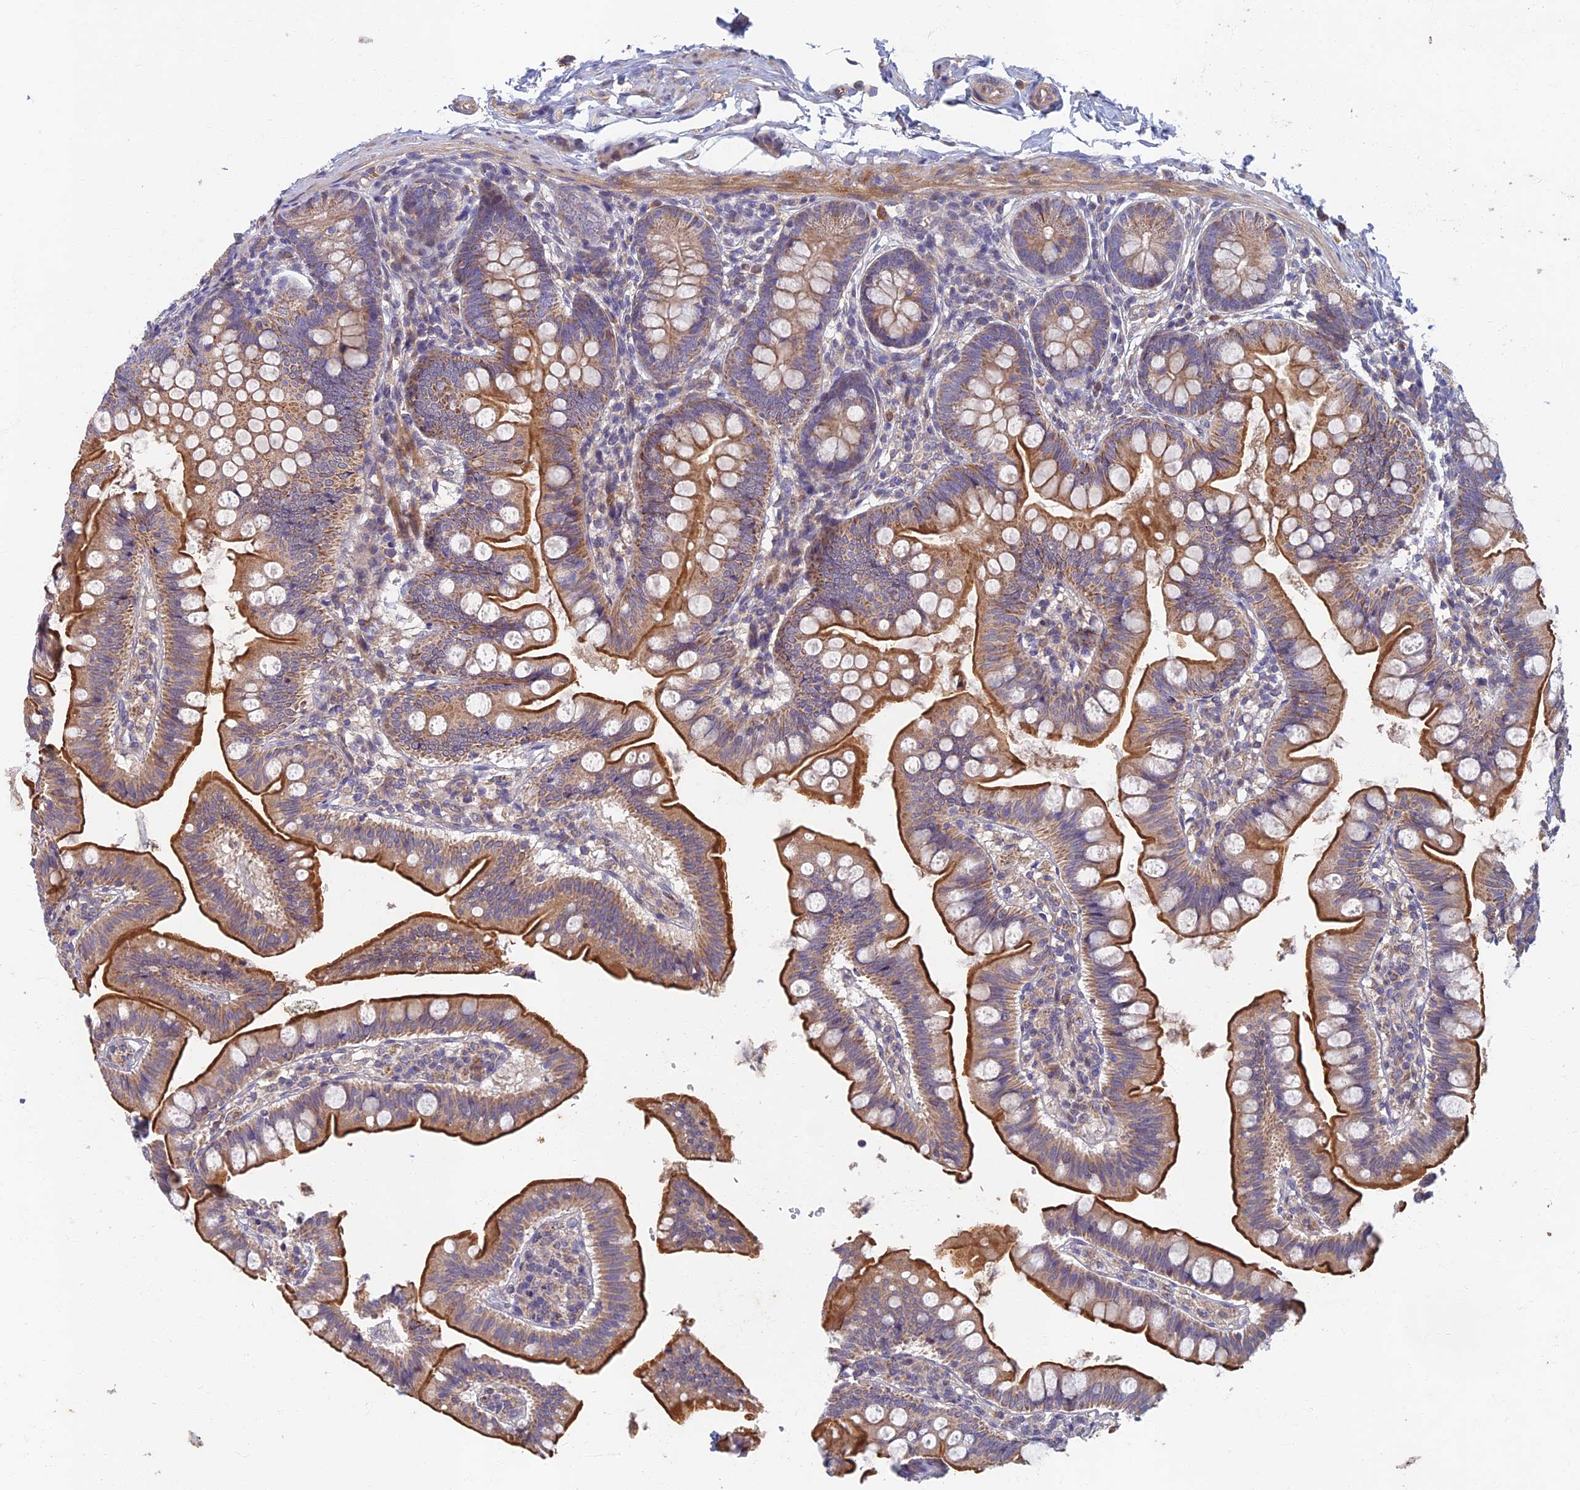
{"staining": {"intensity": "strong", "quantity": ">75%", "location": "cytoplasmic/membranous"}, "tissue": "small intestine", "cell_type": "Glandular cells", "image_type": "normal", "snomed": [{"axis": "morphology", "description": "Normal tissue, NOS"}, {"axis": "topography", "description": "Small intestine"}], "caption": "Small intestine stained with immunohistochemistry shows strong cytoplasmic/membranous expression in approximately >75% of glandular cells. Using DAB (3,3'-diaminobenzidine) (brown) and hematoxylin (blue) stains, captured at high magnification using brightfield microscopy.", "gene": "SOGA1", "patient": {"sex": "male", "age": 7}}